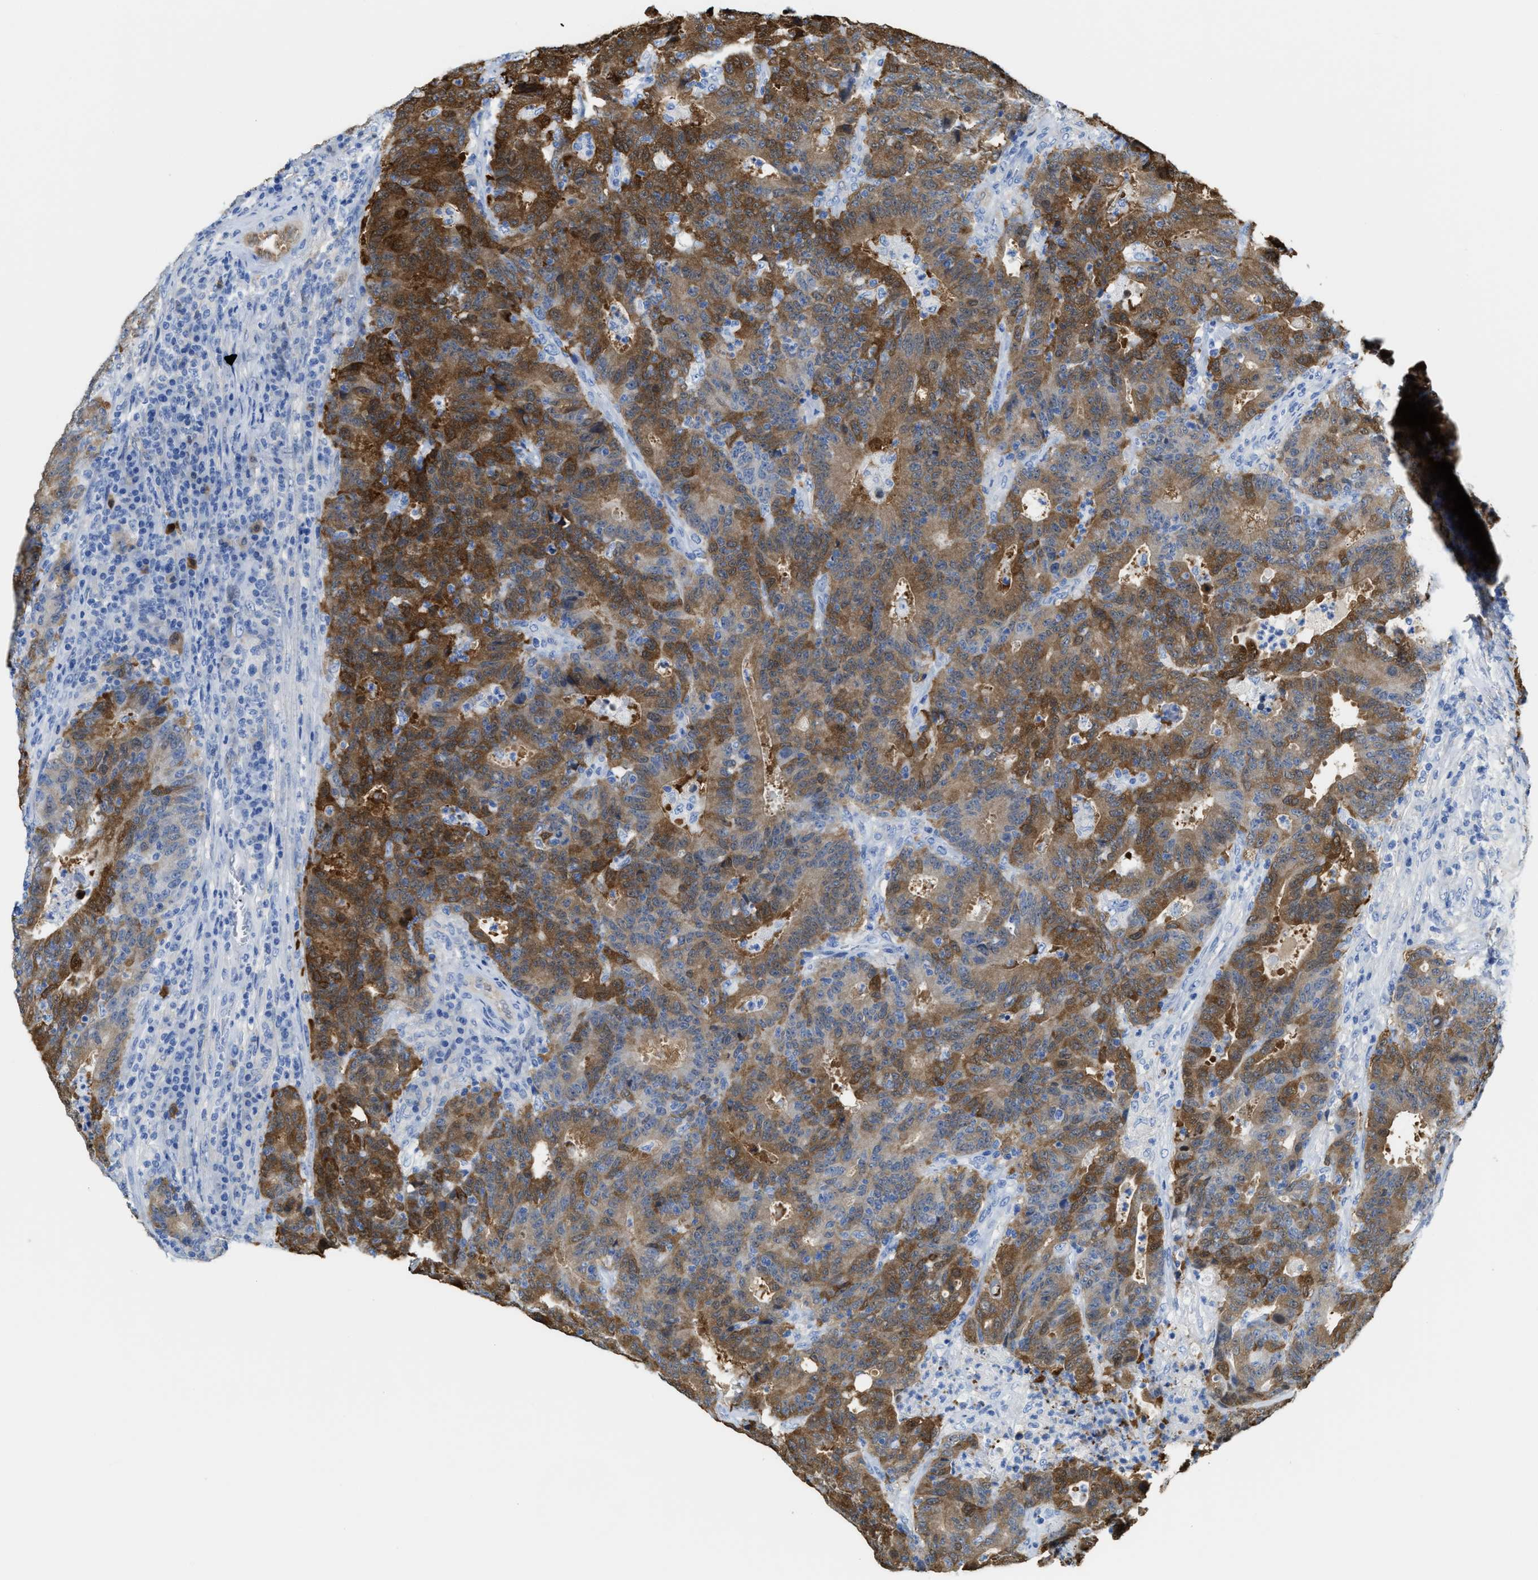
{"staining": {"intensity": "moderate", "quantity": ">75%", "location": "cytoplasmic/membranous"}, "tissue": "colorectal cancer", "cell_type": "Tumor cells", "image_type": "cancer", "snomed": [{"axis": "morphology", "description": "Adenocarcinoma, NOS"}, {"axis": "topography", "description": "Colon"}], "caption": "Adenocarcinoma (colorectal) tissue reveals moderate cytoplasmic/membranous expression in approximately >75% of tumor cells, visualized by immunohistochemistry.", "gene": "ASS1", "patient": {"sex": "female", "age": 75}}